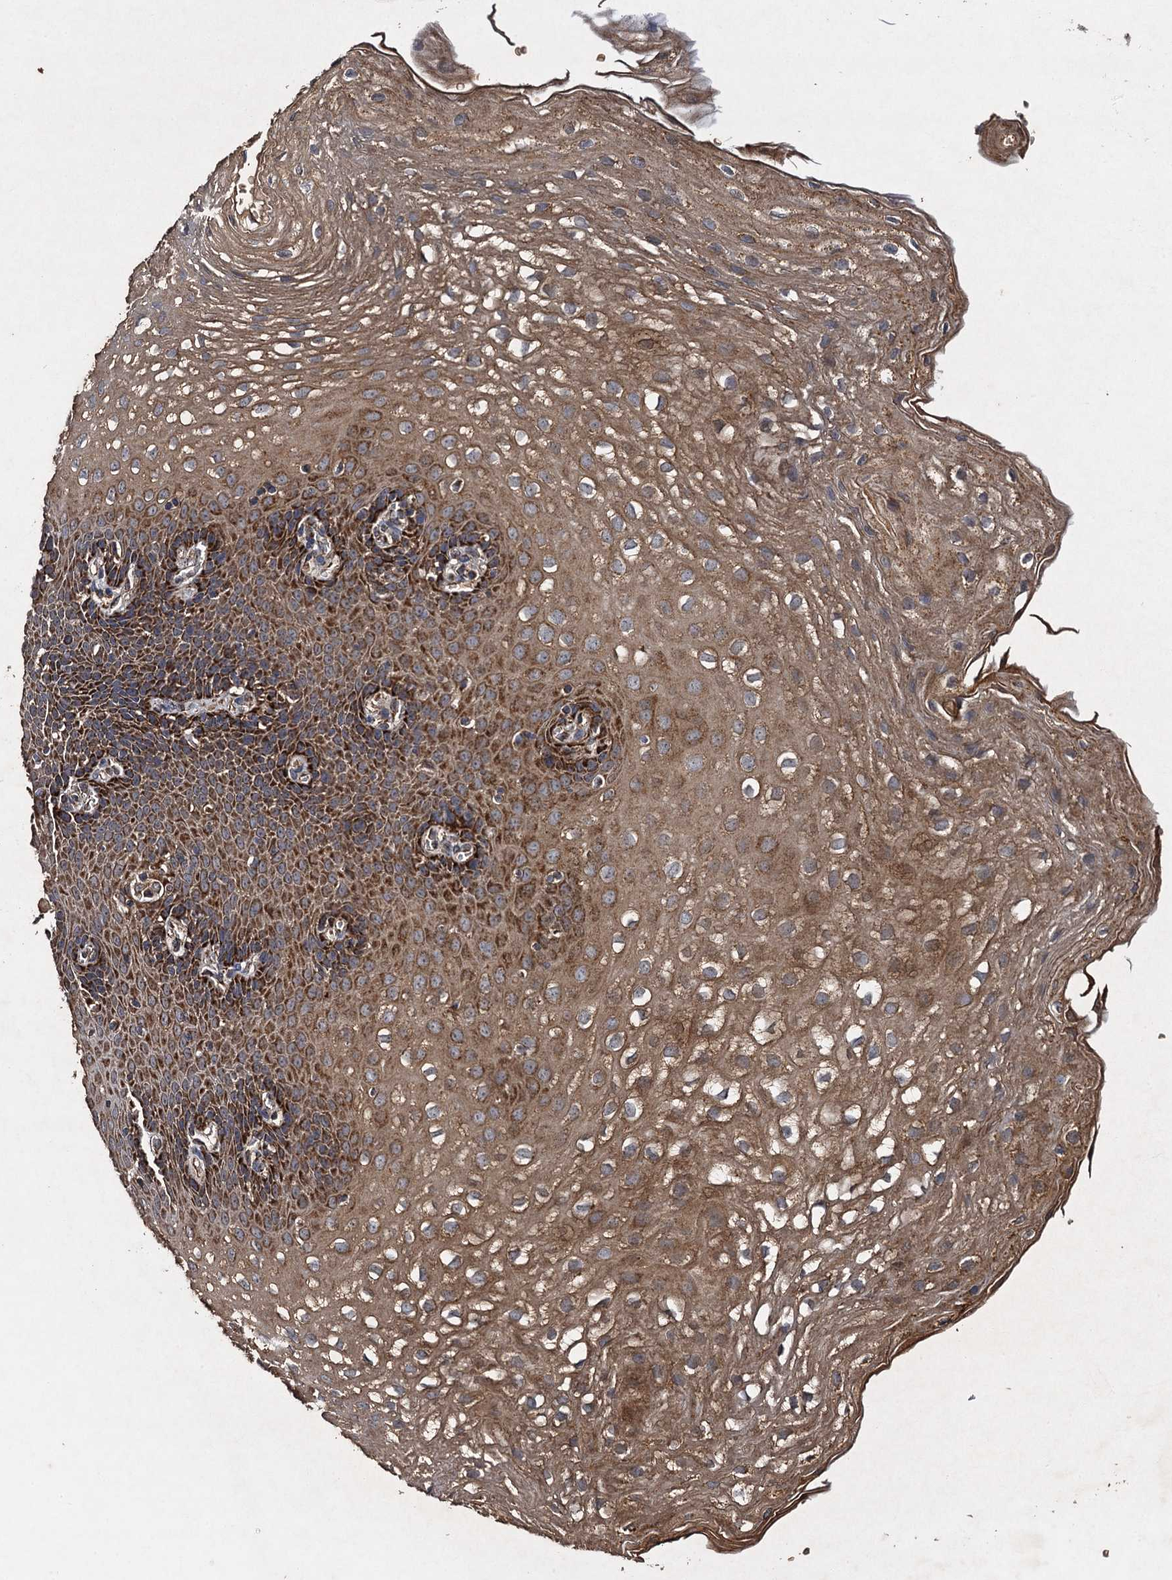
{"staining": {"intensity": "strong", "quantity": ">75%", "location": "cytoplasmic/membranous"}, "tissue": "esophagus", "cell_type": "Squamous epithelial cells", "image_type": "normal", "snomed": [{"axis": "morphology", "description": "Normal tissue, NOS"}, {"axis": "topography", "description": "Esophagus"}], "caption": "Immunohistochemical staining of normal human esophagus displays strong cytoplasmic/membranous protein positivity in about >75% of squamous epithelial cells. Immunohistochemistry stains the protein of interest in brown and the nuclei are stained blue.", "gene": "NDUFA13", "patient": {"sex": "female", "age": 66}}